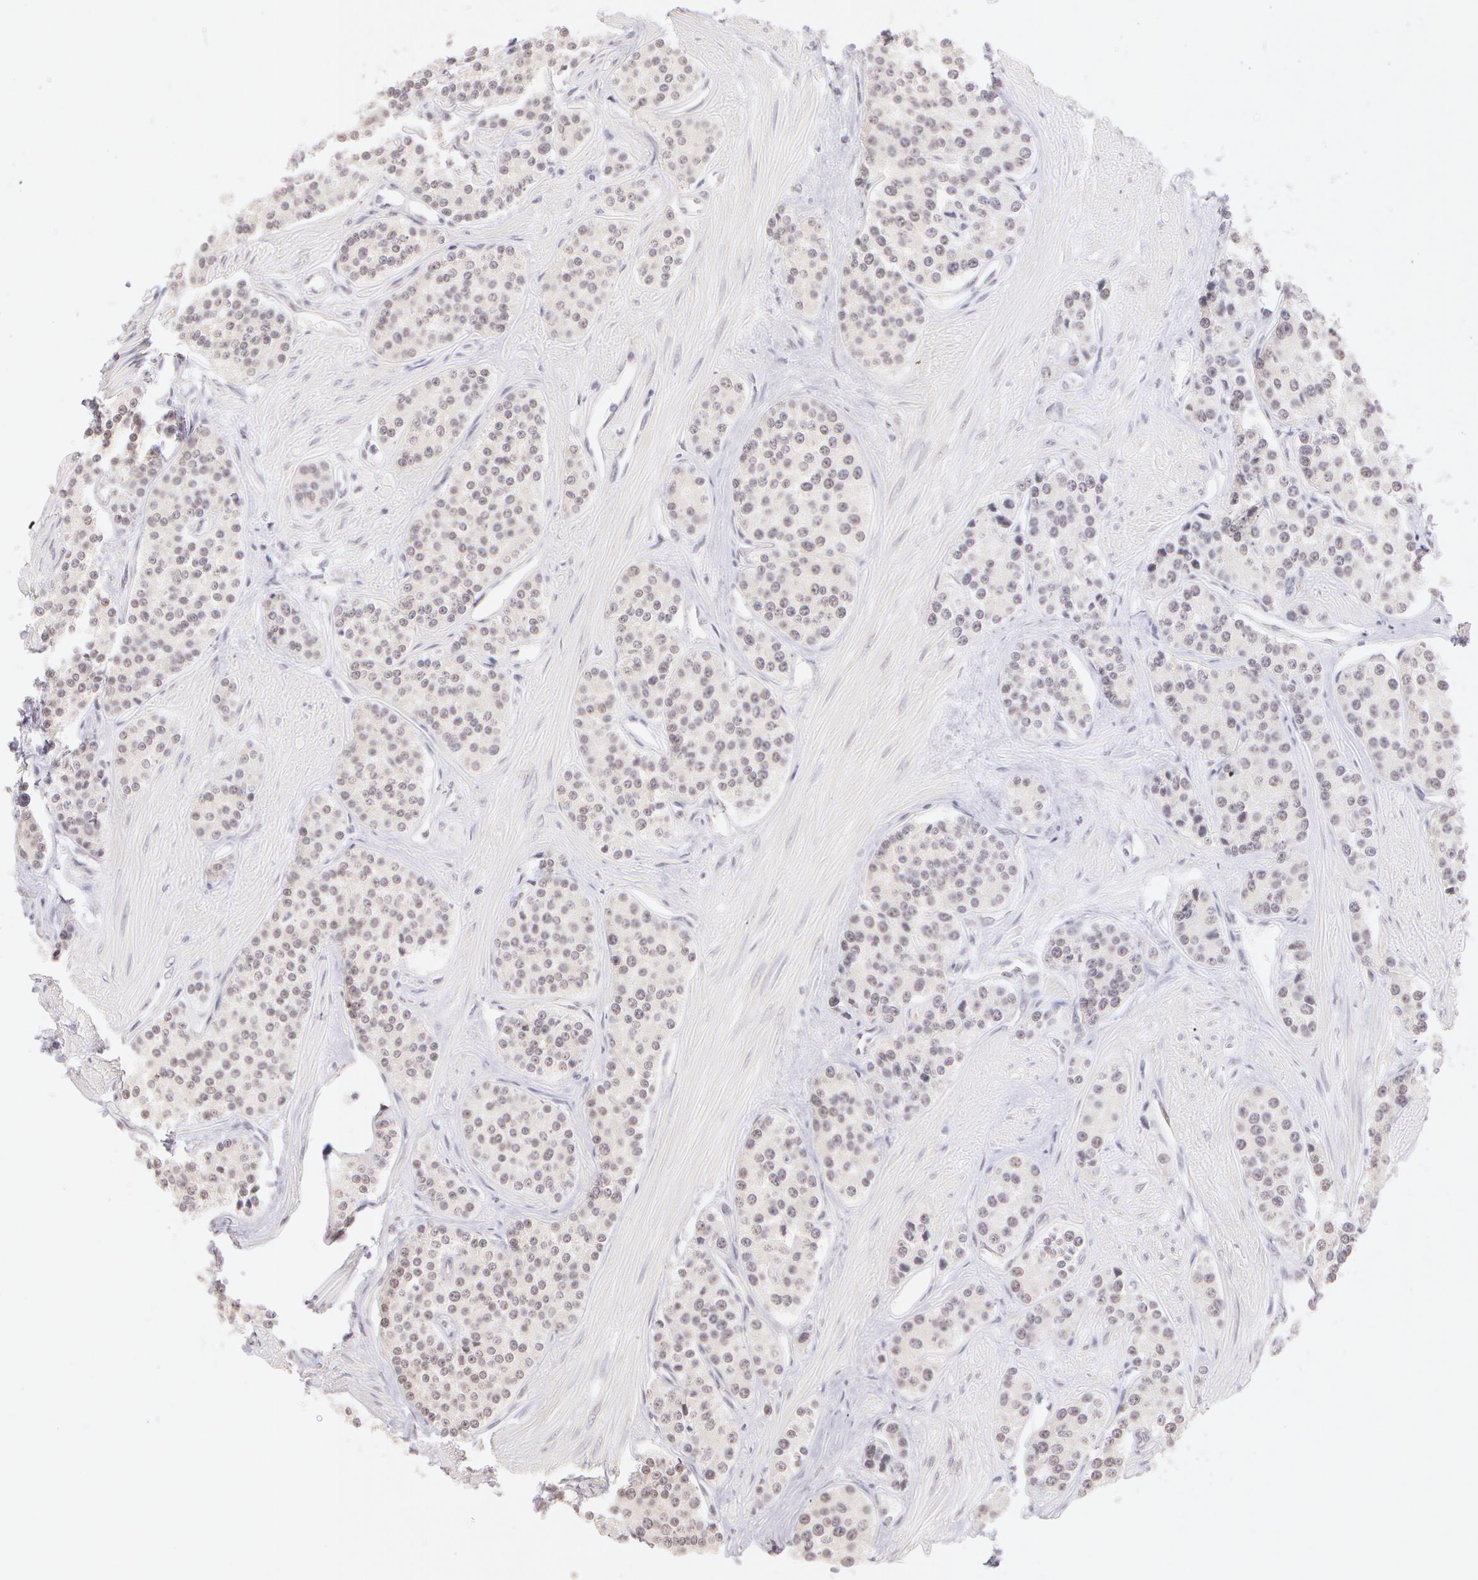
{"staining": {"intensity": "negative", "quantity": "none", "location": "none"}, "tissue": "carcinoid", "cell_type": "Tumor cells", "image_type": "cancer", "snomed": [{"axis": "morphology", "description": "Carcinoid, malignant, NOS"}, {"axis": "topography", "description": "Stomach"}], "caption": "IHC image of malignant carcinoid stained for a protein (brown), which demonstrates no expression in tumor cells.", "gene": "ZNF597", "patient": {"sex": "female", "age": 76}}